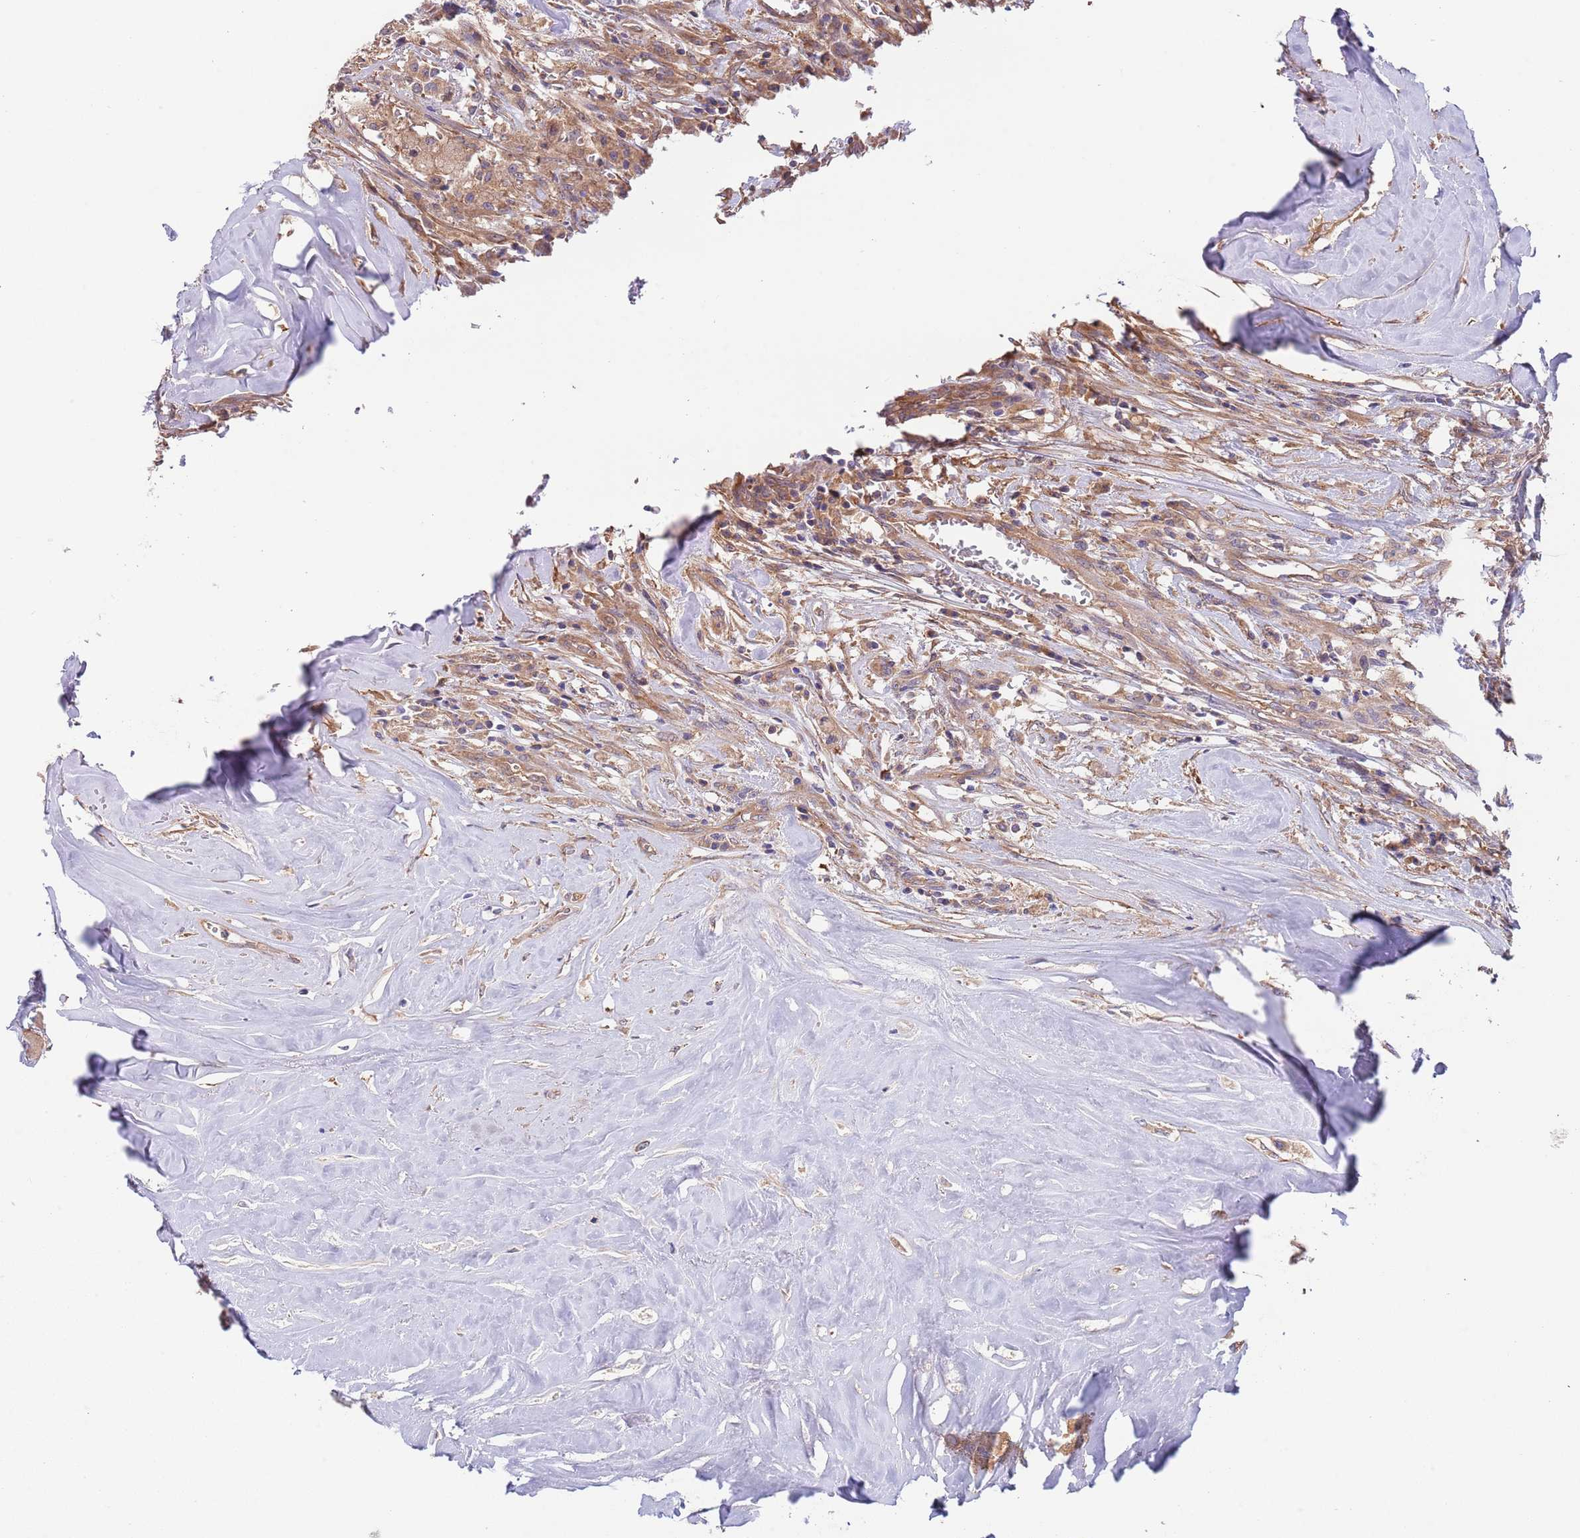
{"staining": {"intensity": "moderate", "quantity": ">75%", "location": "cytoplasmic/membranous"}, "tissue": "thyroid cancer", "cell_type": "Tumor cells", "image_type": "cancer", "snomed": [{"axis": "morphology", "description": "Papillary adenocarcinoma, NOS"}, {"axis": "topography", "description": "Thyroid gland"}], "caption": "DAB (3,3'-diaminobenzidine) immunohistochemical staining of human thyroid cancer exhibits moderate cytoplasmic/membranous protein positivity in about >75% of tumor cells.", "gene": "EIF3F", "patient": {"sex": "female", "age": 59}}